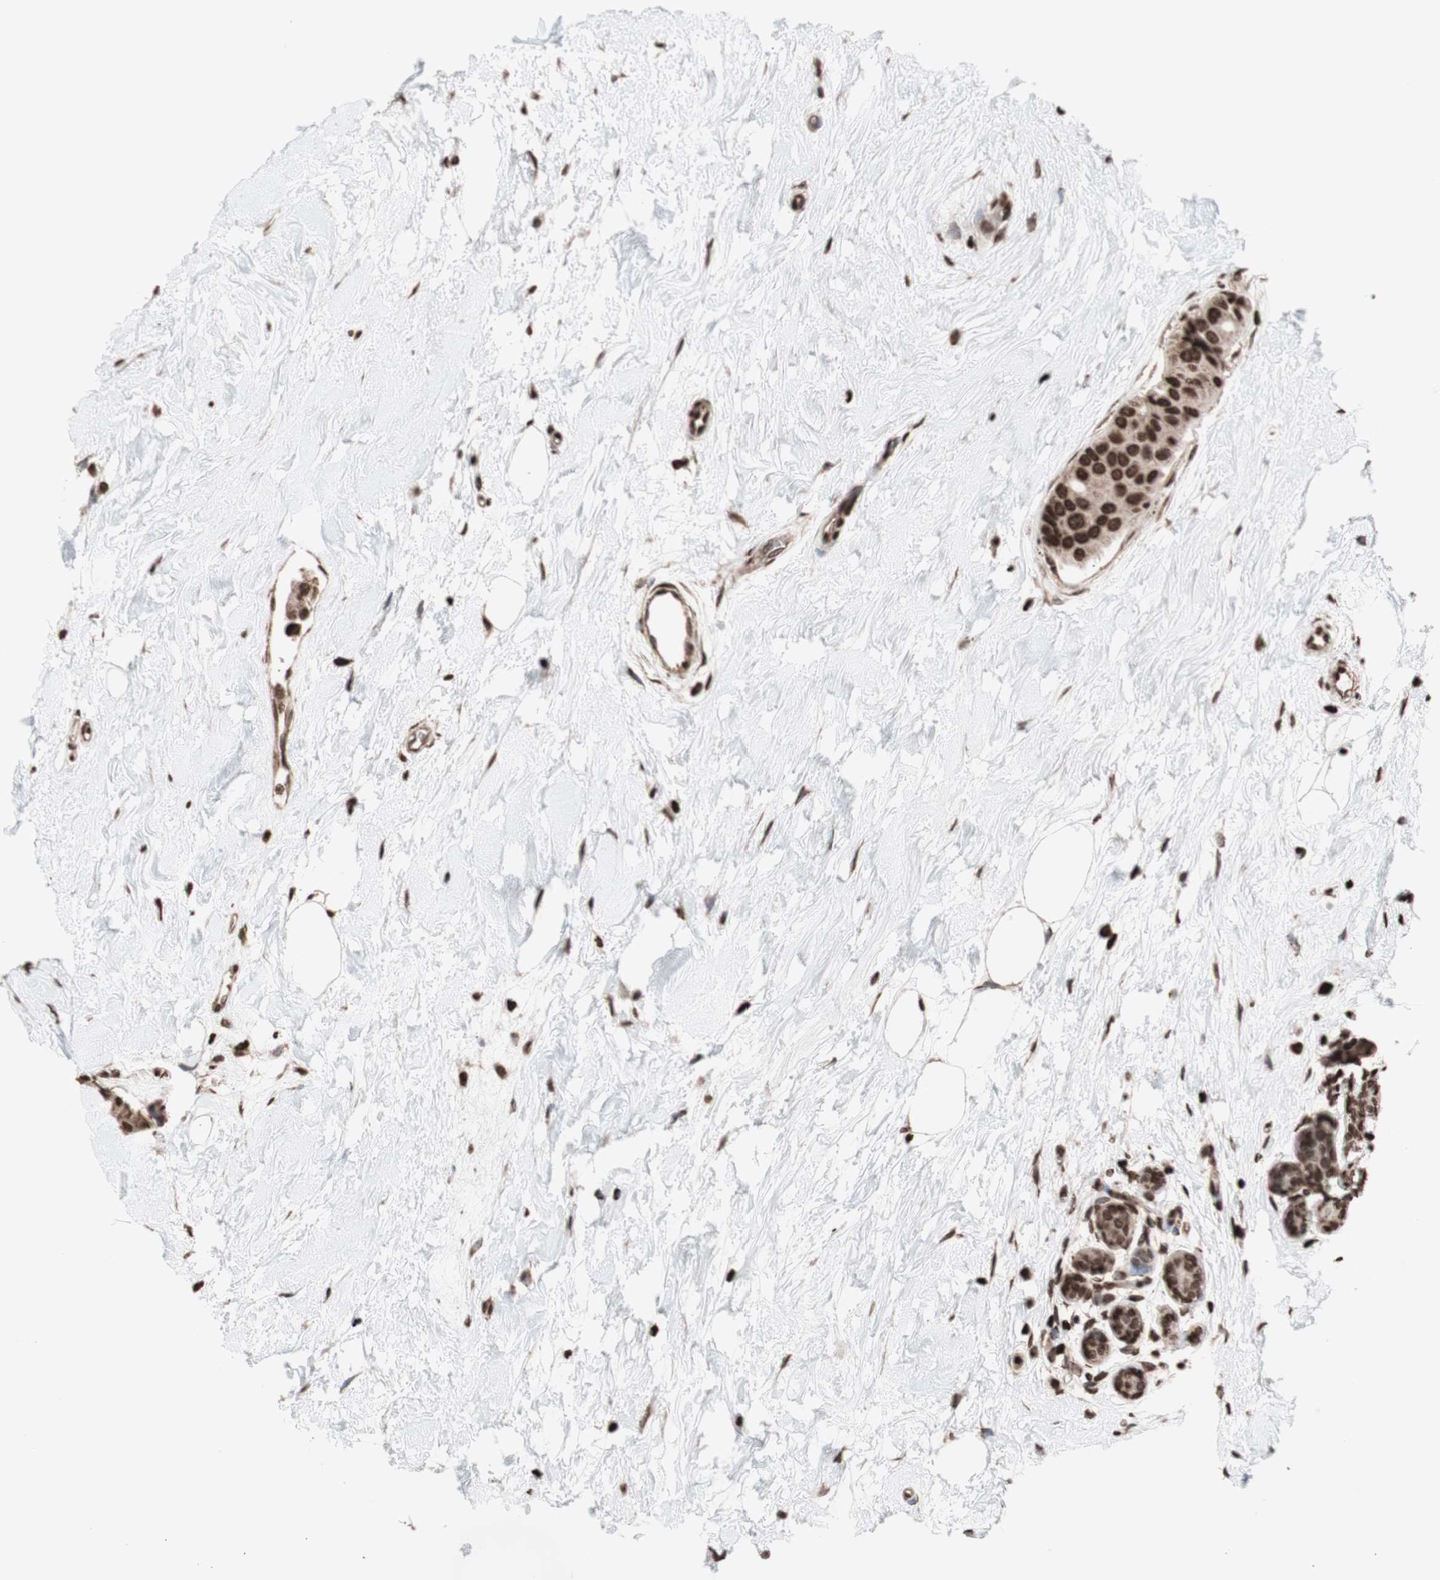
{"staining": {"intensity": "strong", "quantity": ">75%", "location": "nuclear"}, "tissue": "breast cancer", "cell_type": "Tumor cells", "image_type": "cancer", "snomed": [{"axis": "morphology", "description": "Normal tissue, NOS"}, {"axis": "morphology", "description": "Duct carcinoma"}, {"axis": "topography", "description": "Breast"}], "caption": "High-magnification brightfield microscopy of breast cancer stained with DAB (brown) and counterstained with hematoxylin (blue). tumor cells exhibit strong nuclear expression is identified in about>75% of cells.", "gene": "SNAI2", "patient": {"sex": "female", "age": 39}}